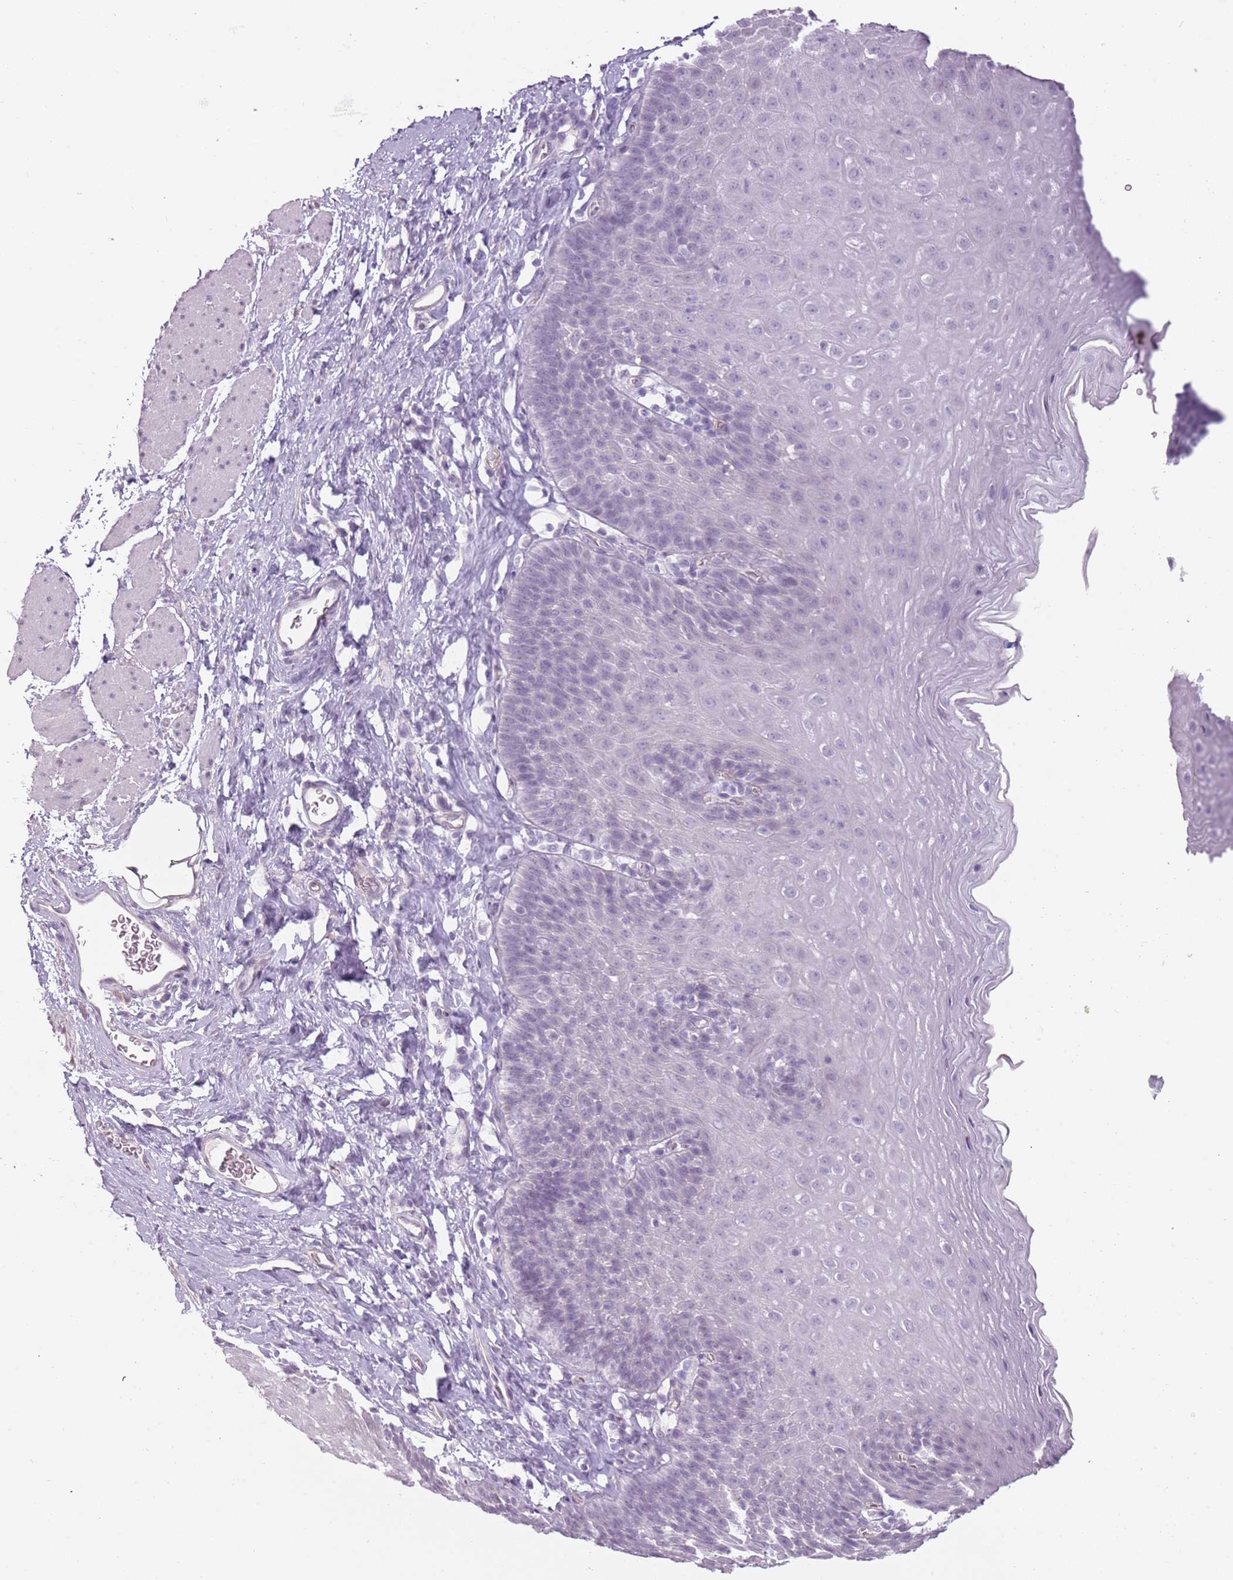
{"staining": {"intensity": "negative", "quantity": "none", "location": "none"}, "tissue": "esophagus", "cell_type": "Squamous epithelial cells", "image_type": "normal", "snomed": [{"axis": "morphology", "description": "Normal tissue, NOS"}, {"axis": "topography", "description": "Esophagus"}], "caption": "Immunohistochemistry micrograph of normal esophagus: human esophagus stained with DAB exhibits no significant protein staining in squamous epithelial cells. (DAB IHC with hematoxylin counter stain).", "gene": "RFX2", "patient": {"sex": "female", "age": 61}}